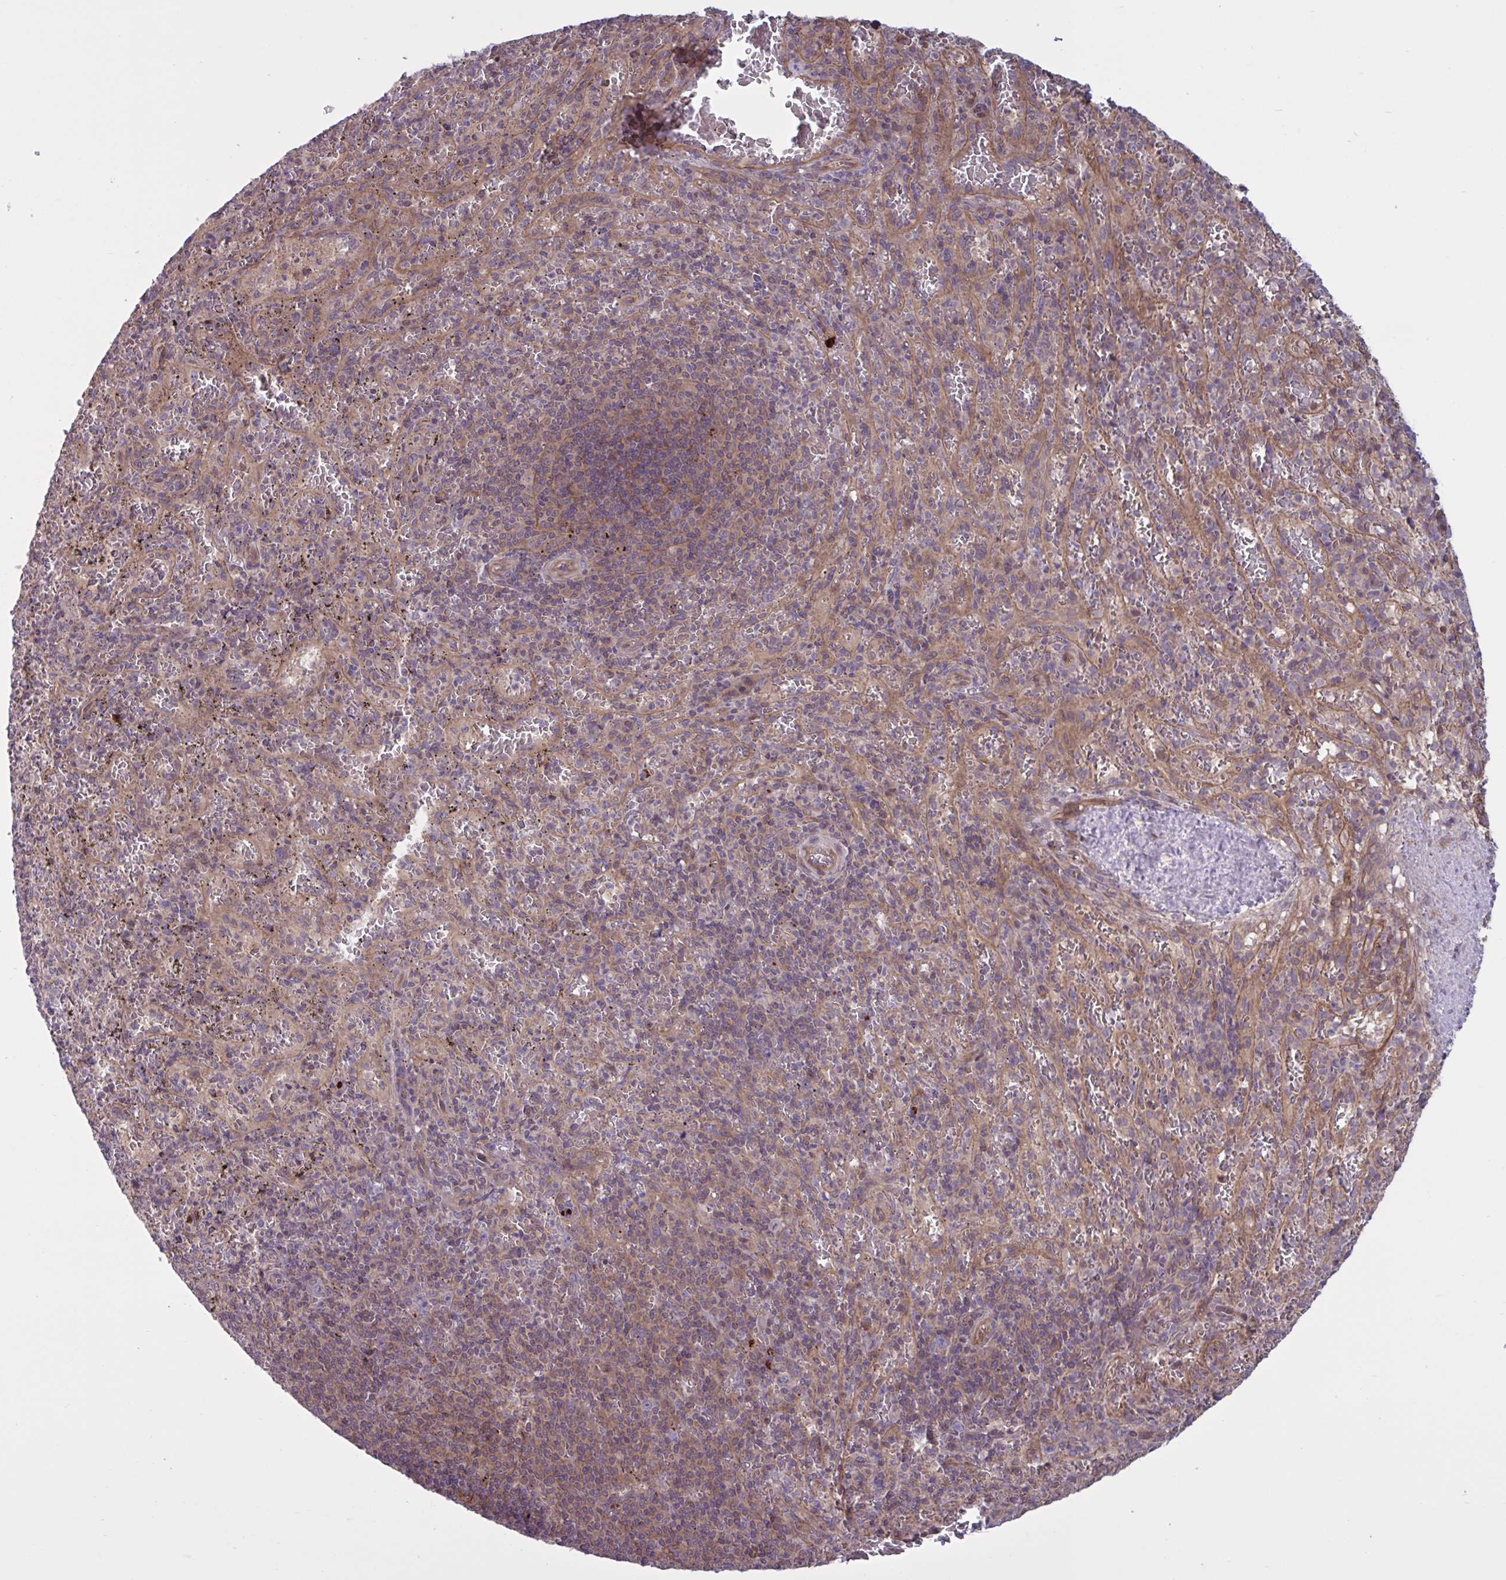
{"staining": {"intensity": "weak", "quantity": "<25%", "location": "cytoplasmic/membranous"}, "tissue": "spleen", "cell_type": "Cells in red pulp", "image_type": "normal", "snomed": [{"axis": "morphology", "description": "Normal tissue, NOS"}, {"axis": "topography", "description": "Spleen"}], "caption": "Cells in red pulp show no significant protein staining in unremarkable spleen.", "gene": "GLTP", "patient": {"sex": "male", "age": 57}}